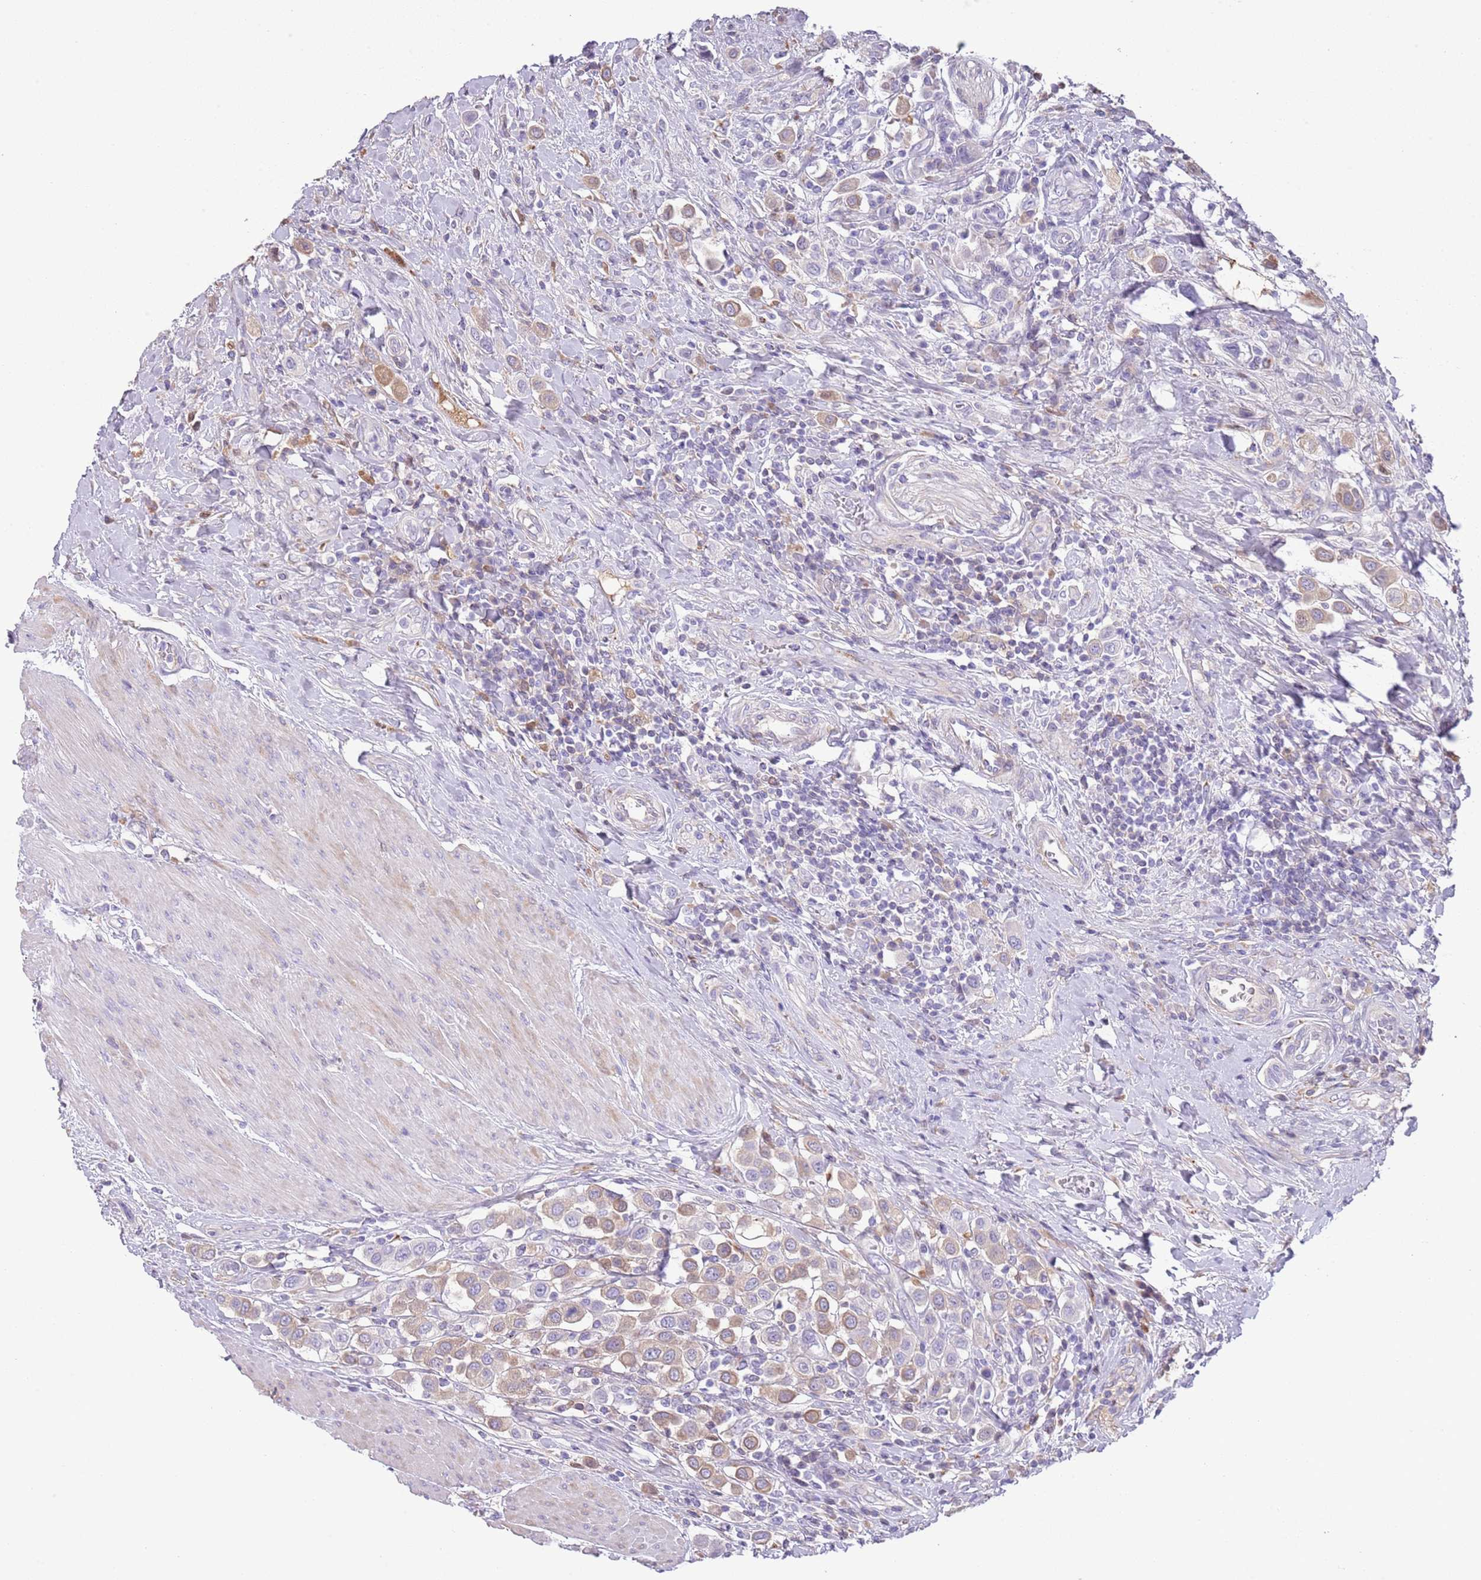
{"staining": {"intensity": "moderate", "quantity": ">75%", "location": "cytoplasmic/membranous"}, "tissue": "urothelial cancer", "cell_type": "Tumor cells", "image_type": "cancer", "snomed": [{"axis": "morphology", "description": "Urothelial carcinoma, High grade"}, {"axis": "topography", "description": "Urinary bladder"}], "caption": "A photomicrograph of urothelial carcinoma (high-grade) stained for a protein shows moderate cytoplasmic/membranous brown staining in tumor cells.", "gene": "ABHD17C", "patient": {"sex": "male", "age": 50}}